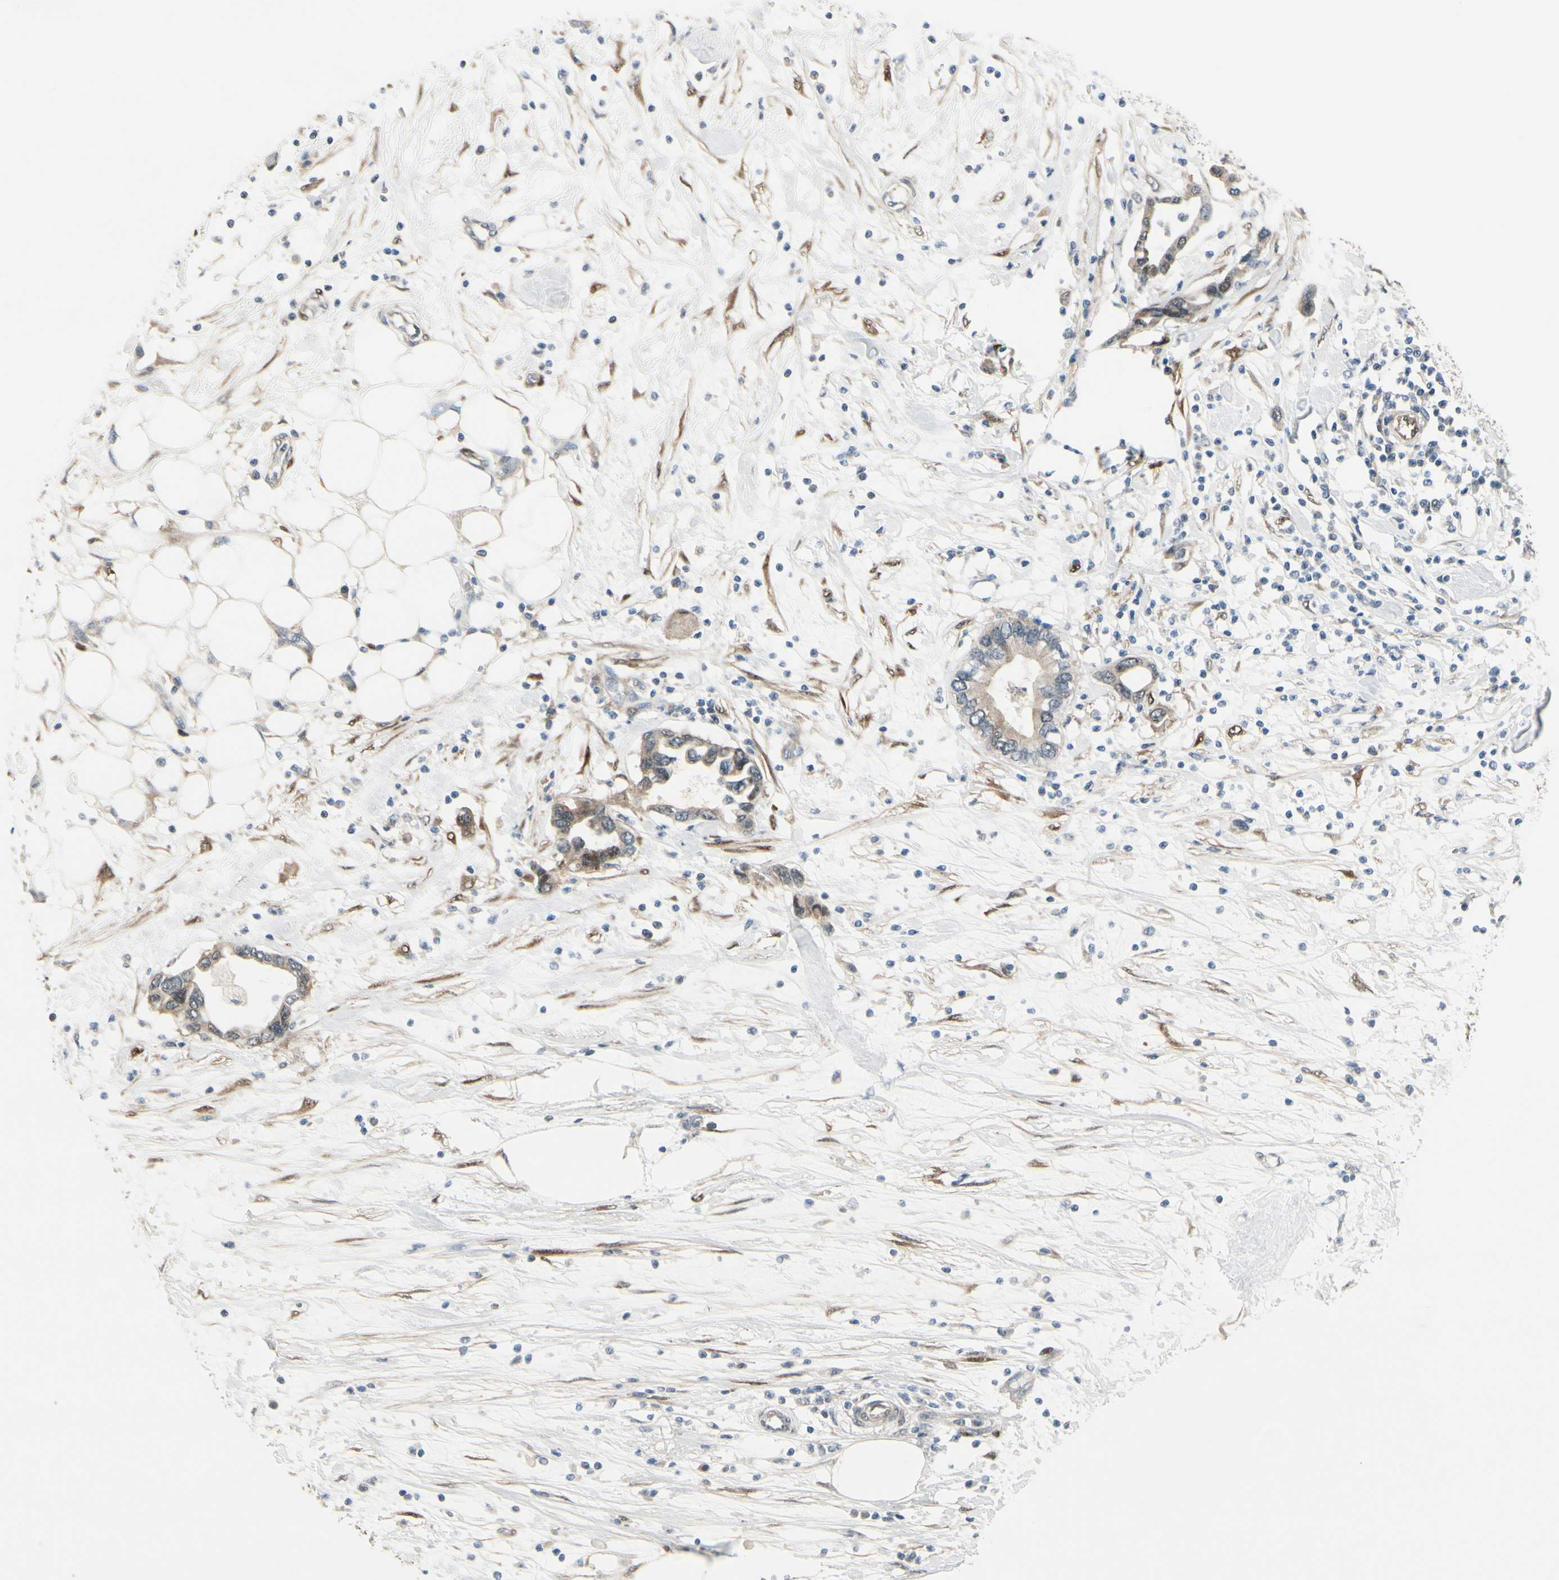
{"staining": {"intensity": "weak", "quantity": ">75%", "location": "cytoplasmic/membranous"}, "tissue": "pancreatic cancer", "cell_type": "Tumor cells", "image_type": "cancer", "snomed": [{"axis": "morphology", "description": "Adenocarcinoma, NOS"}, {"axis": "topography", "description": "Pancreas"}], "caption": "Tumor cells exhibit low levels of weak cytoplasmic/membranous expression in approximately >75% of cells in human pancreatic adenocarcinoma. (Brightfield microscopy of DAB IHC at high magnification).", "gene": "FHL2", "patient": {"sex": "female", "age": 57}}